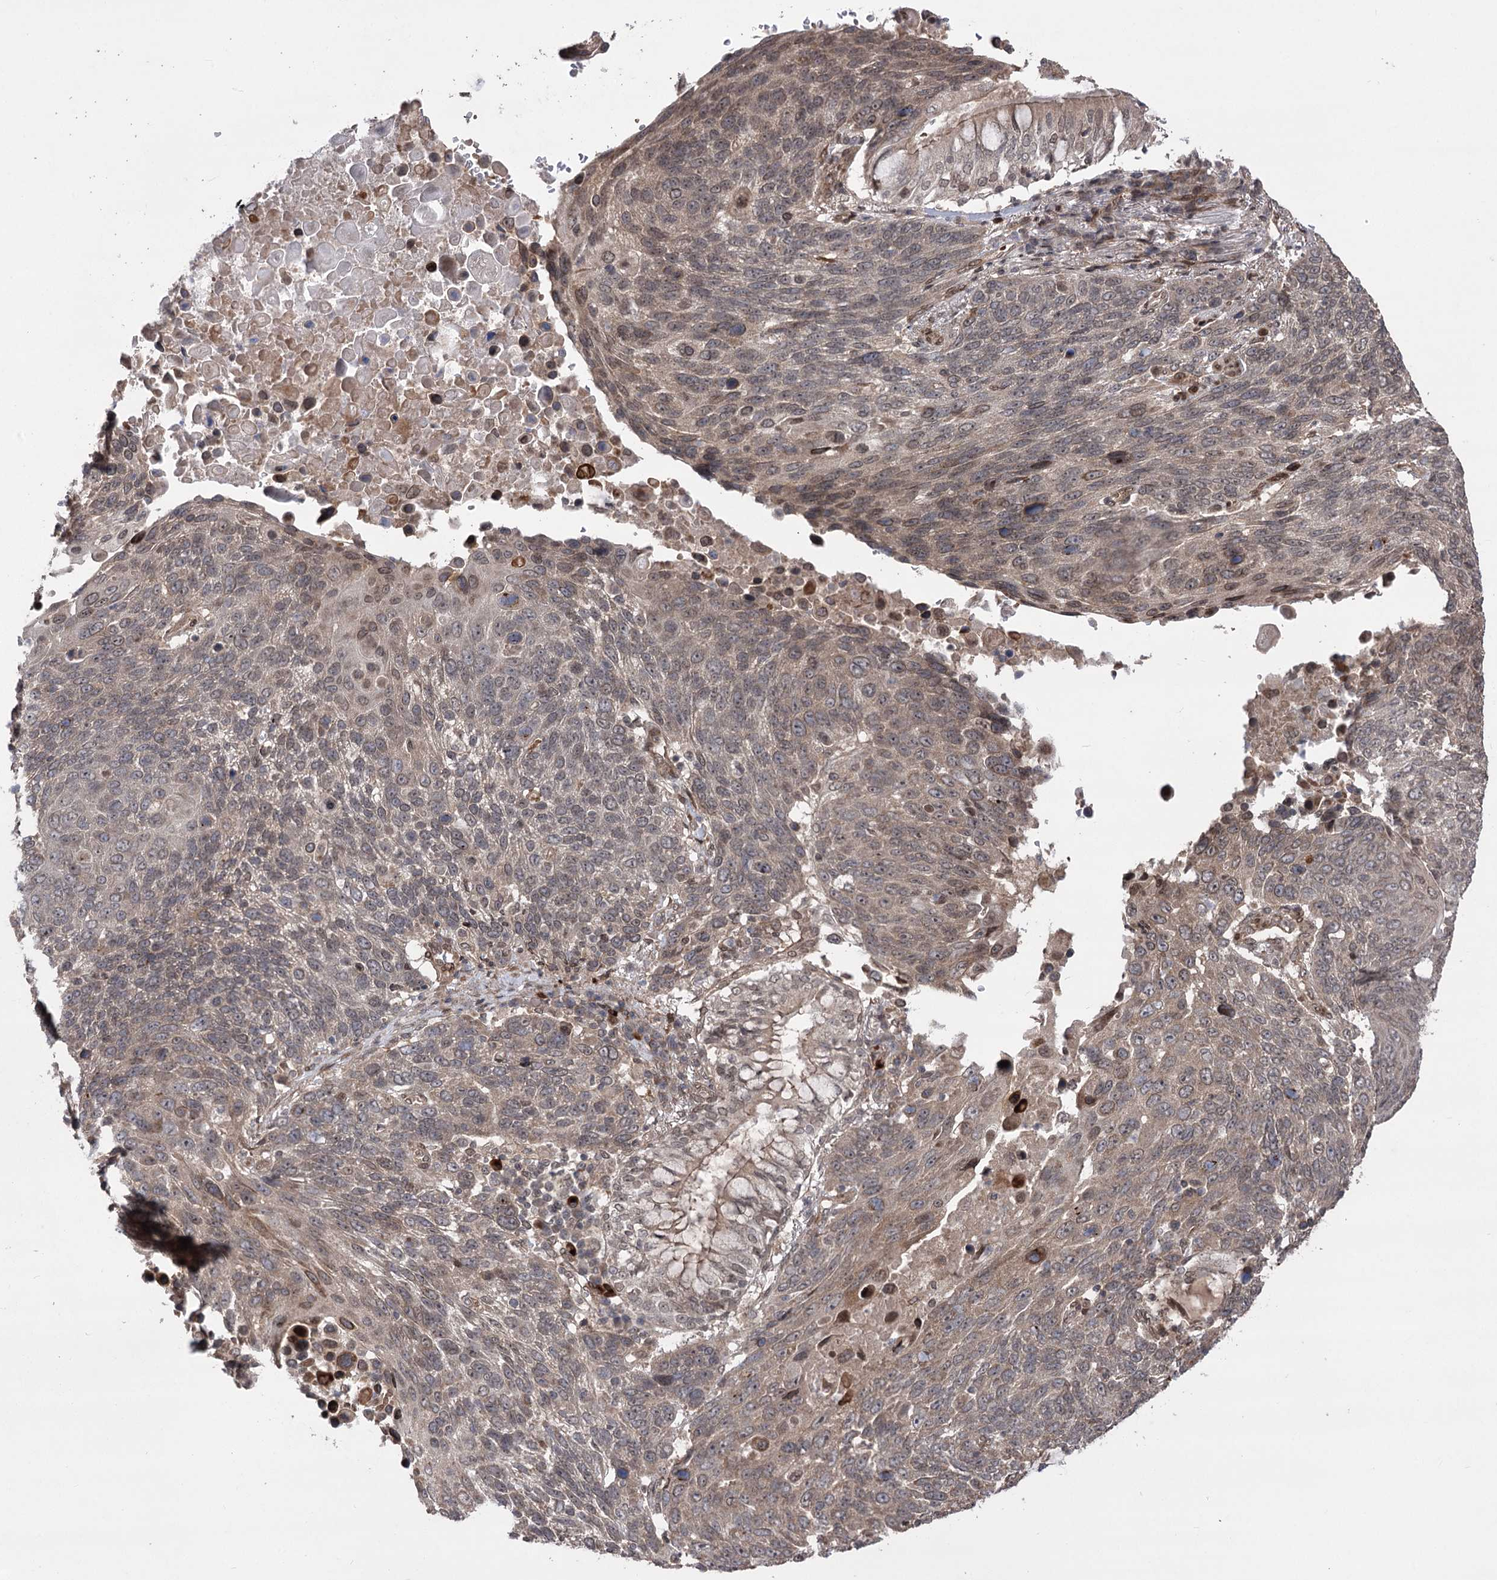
{"staining": {"intensity": "negative", "quantity": "none", "location": "none"}, "tissue": "lung cancer", "cell_type": "Tumor cells", "image_type": "cancer", "snomed": [{"axis": "morphology", "description": "Squamous cell carcinoma, NOS"}, {"axis": "topography", "description": "Lung"}], "caption": "High power microscopy histopathology image of an immunohistochemistry (IHC) photomicrograph of lung squamous cell carcinoma, revealing no significant staining in tumor cells.", "gene": "TENM2", "patient": {"sex": "male", "age": 66}}